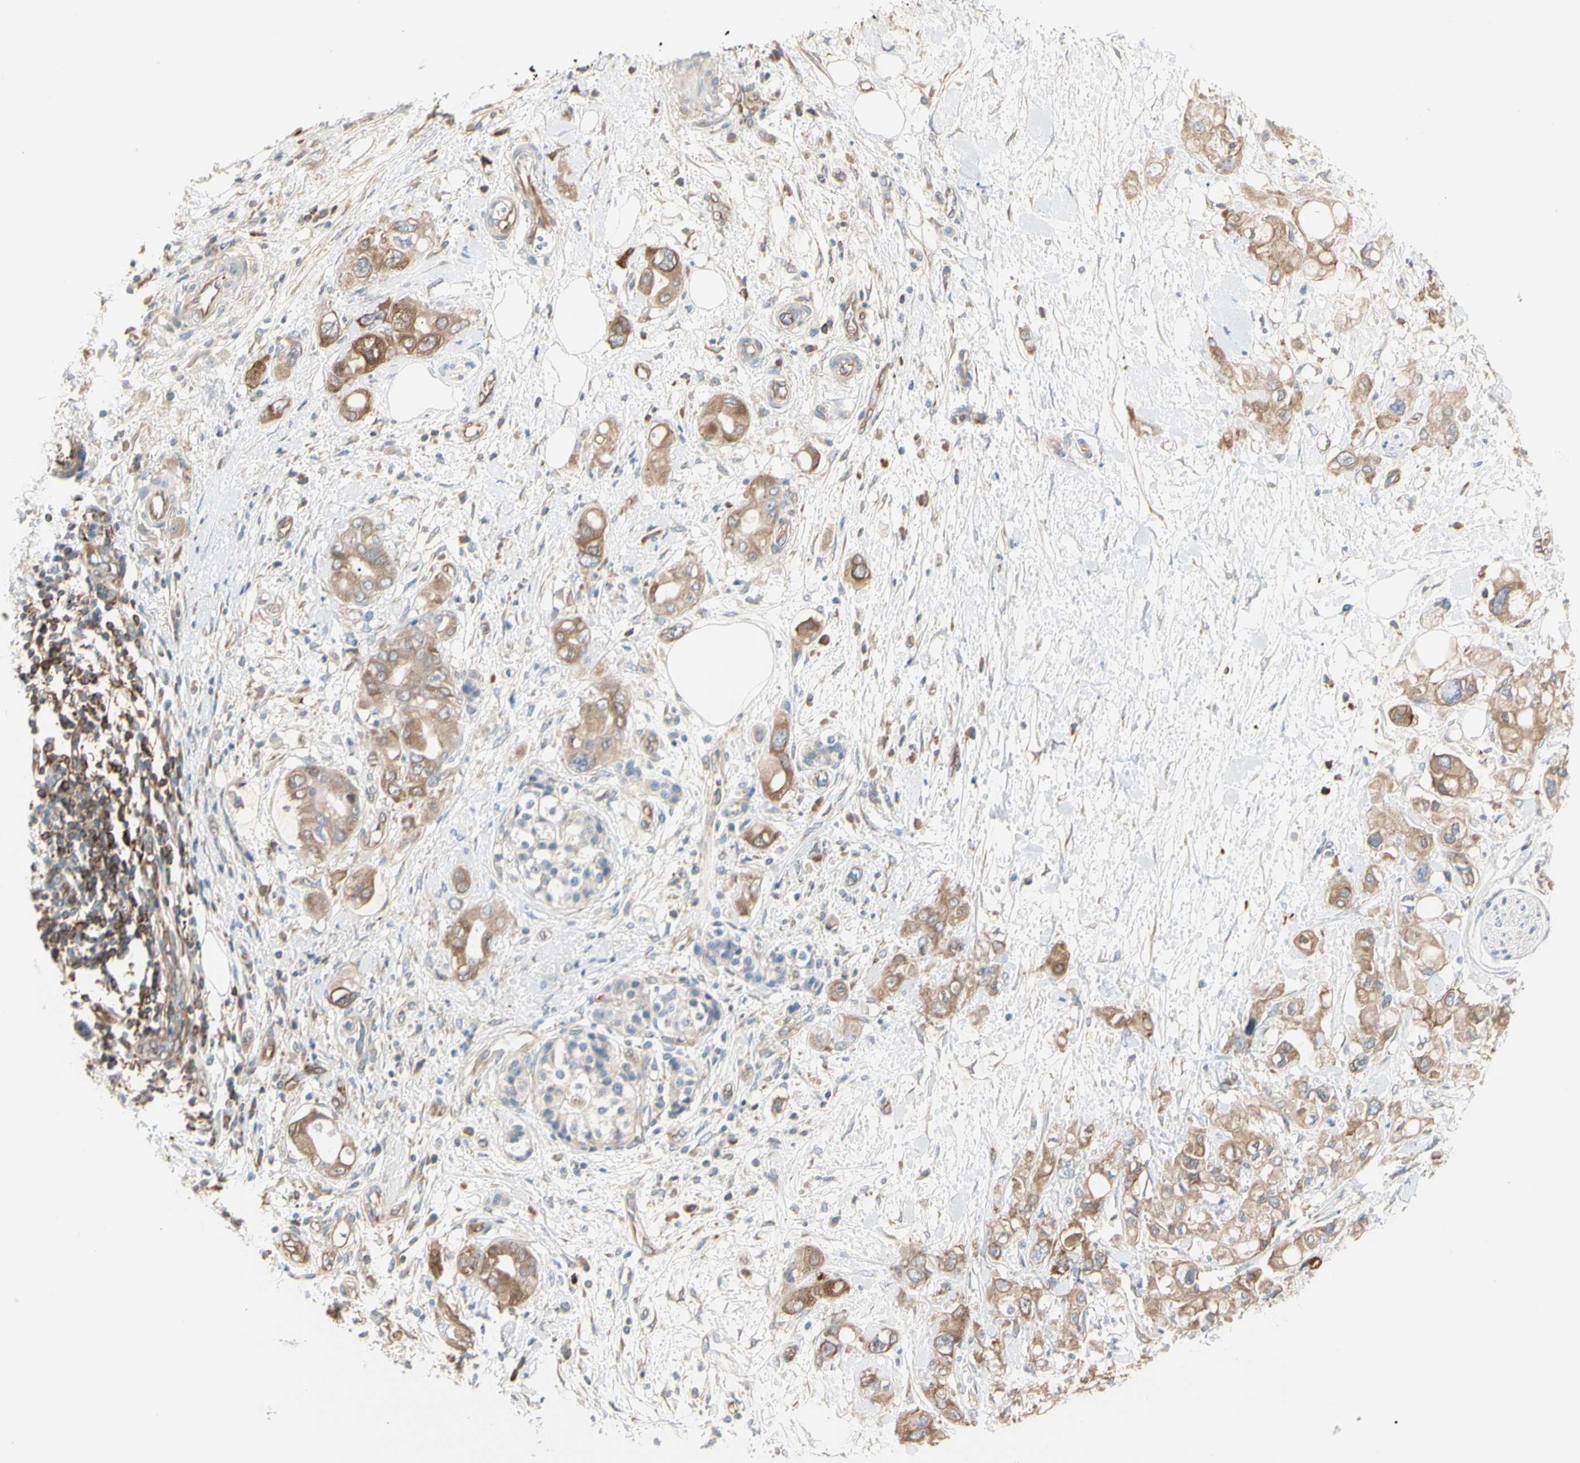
{"staining": {"intensity": "moderate", "quantity": ">75%", "location": "cytoplasmic/membranous"}, "tissue": "pancreatic cancer", "cell_type": "Tumor cells", "image_type": "cancer", "snomed": [{"axis": "morphology", "description": "Adenocarcinoma, NOS"}, {"axis": "topography", "description": "Pancreas"}], "caption": "Tumor cells reveal medium levels of moderate cytoplasmic/membranous staining in about >75% of cells in pancreatic cancer (adenocarcinoma). (IHC, brightfield microscopy, high magnification).", "gene": "NFKB2", "patient": {"sex": "female", "age": 56}}